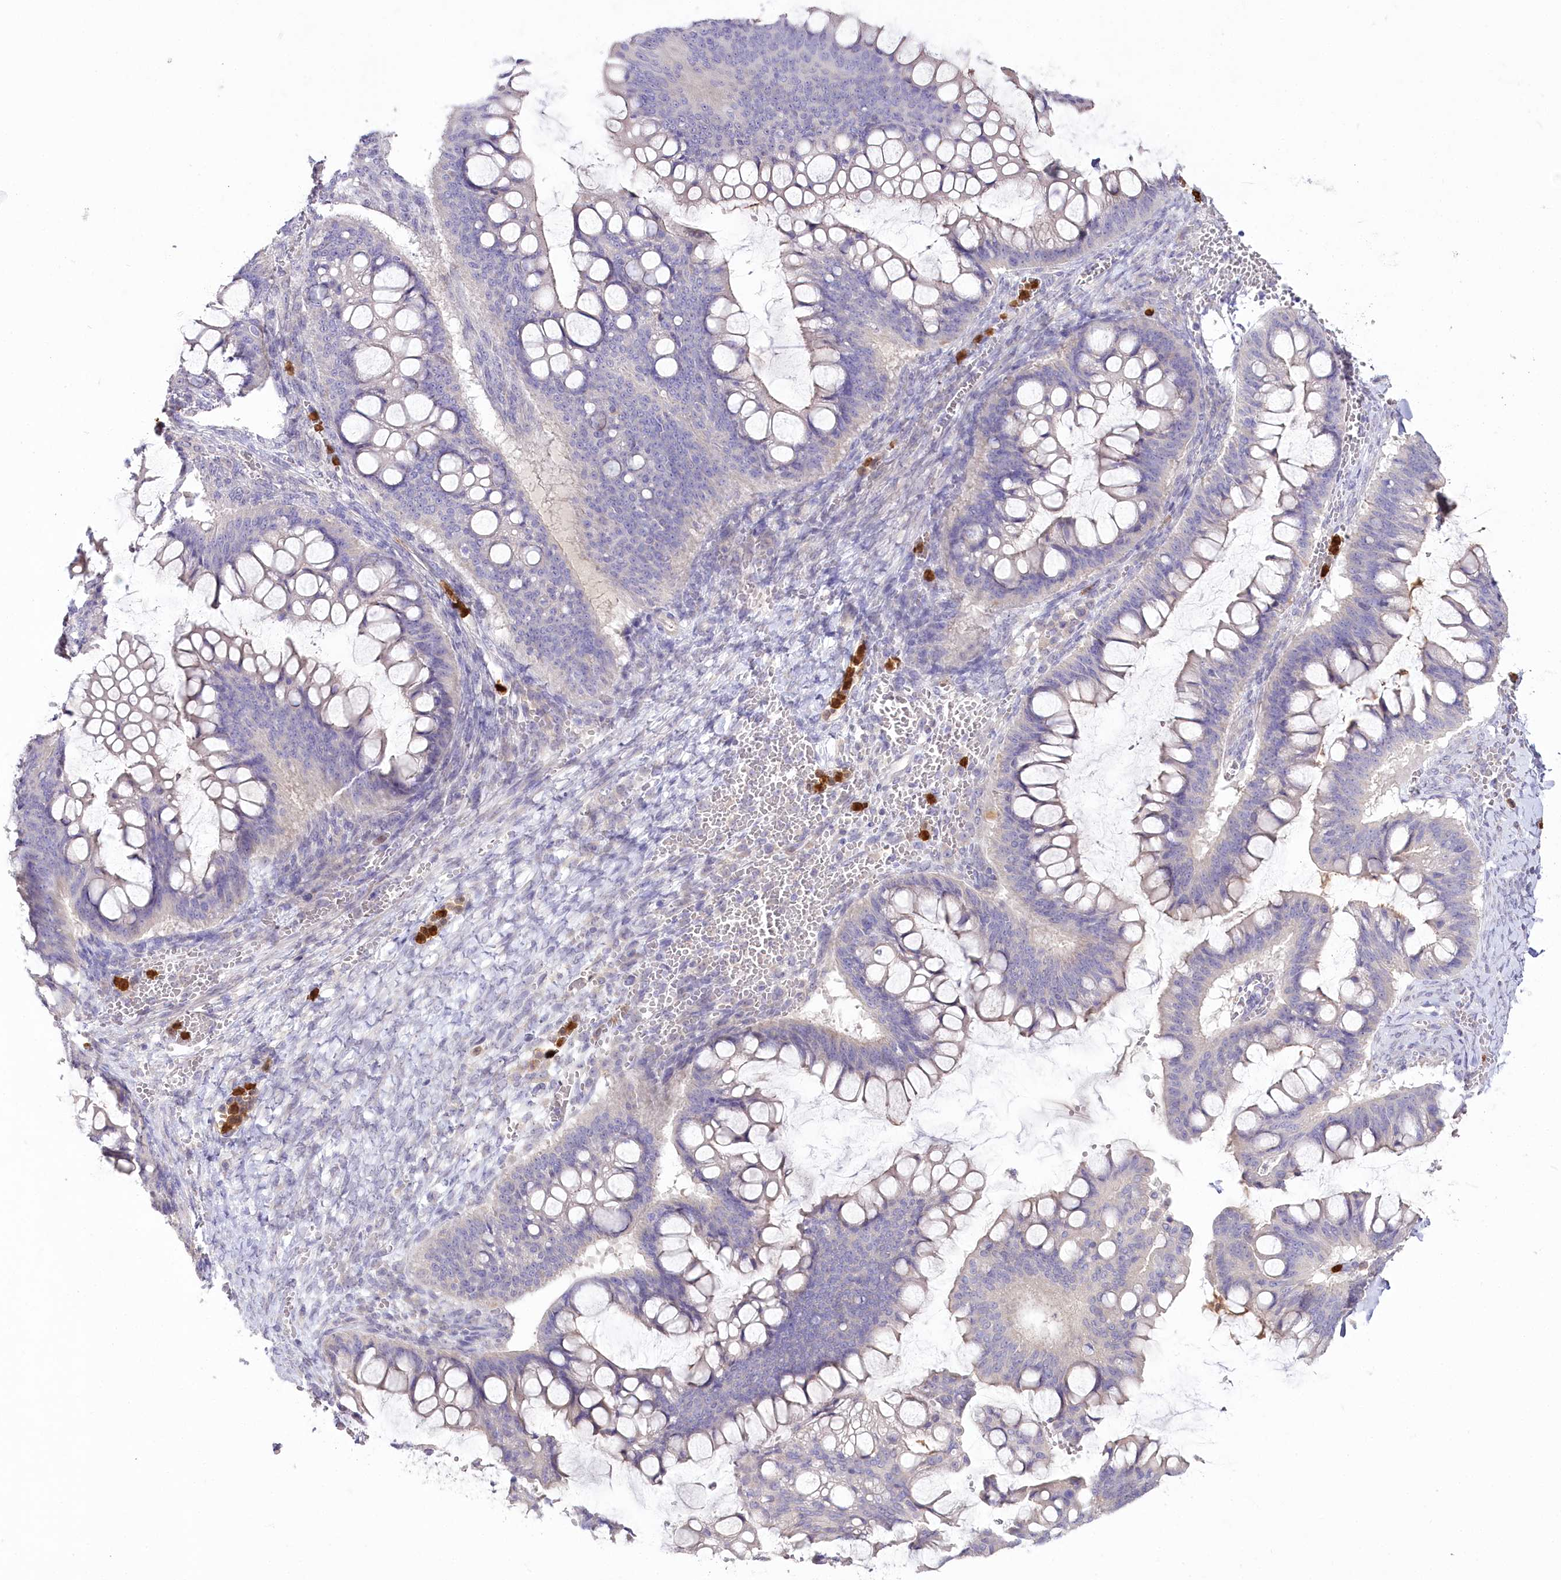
{"staining": {"intensity": "negative", "quantity": "none", "location": "none"}, "tissue": "ovarian cancer", "cell_type": "Tumor cells", "image_type": "cancer", "snomed": [{"axis": "morphology", "description": "Cystadenocarcinoma, mucinous, NOS"}, {"axis": "topography", "description": "Ovary"}], "caption": "DAB immunohistochemical staining of human ovarian cancer (mucinous cystadenocarcinoma) shows no significant expression in tumor cells.", "gene": "DPYD", "patient": {"sex": "female", "age": 73}}